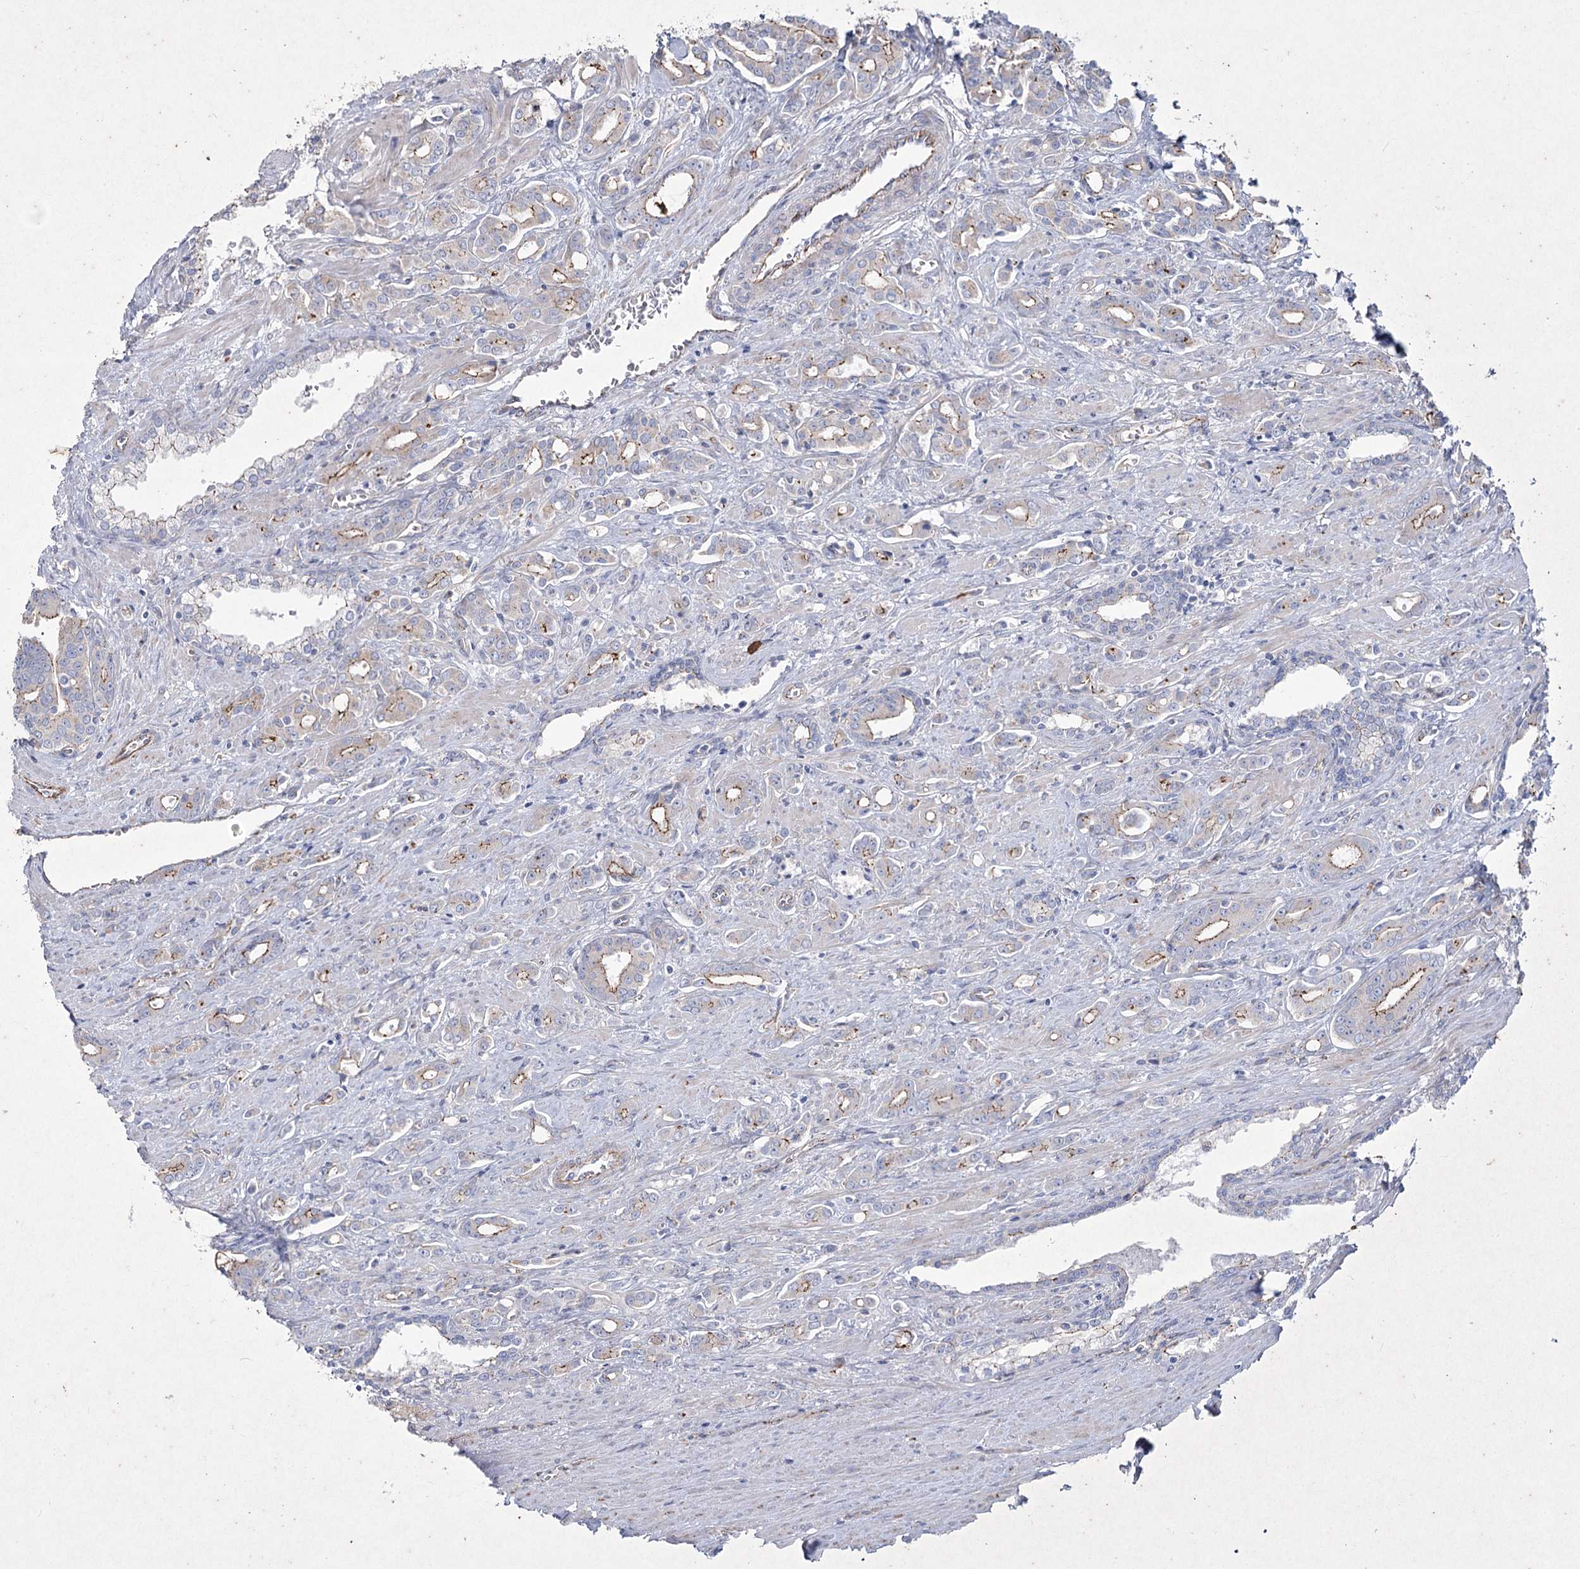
{"staining": {"intensity": "moderate", "quantity": "<25%", "location": "cytoplasmic/membranous"}, "tissue": "prostate cancer", "cell_type": "Tumor cells", "image_type": "cancer", "snomed": [{"axis": "morphology", "description": "Adenocarcinoma, High grade"}, {"axis": "topography", "description": "Prostate"}], "caption": "Human prostate cancer stained with a protein marker reveals moderate staining in tumor cells.", "gene": "LDLRAD3", "patient": {"sex": "male", "age": 72}}